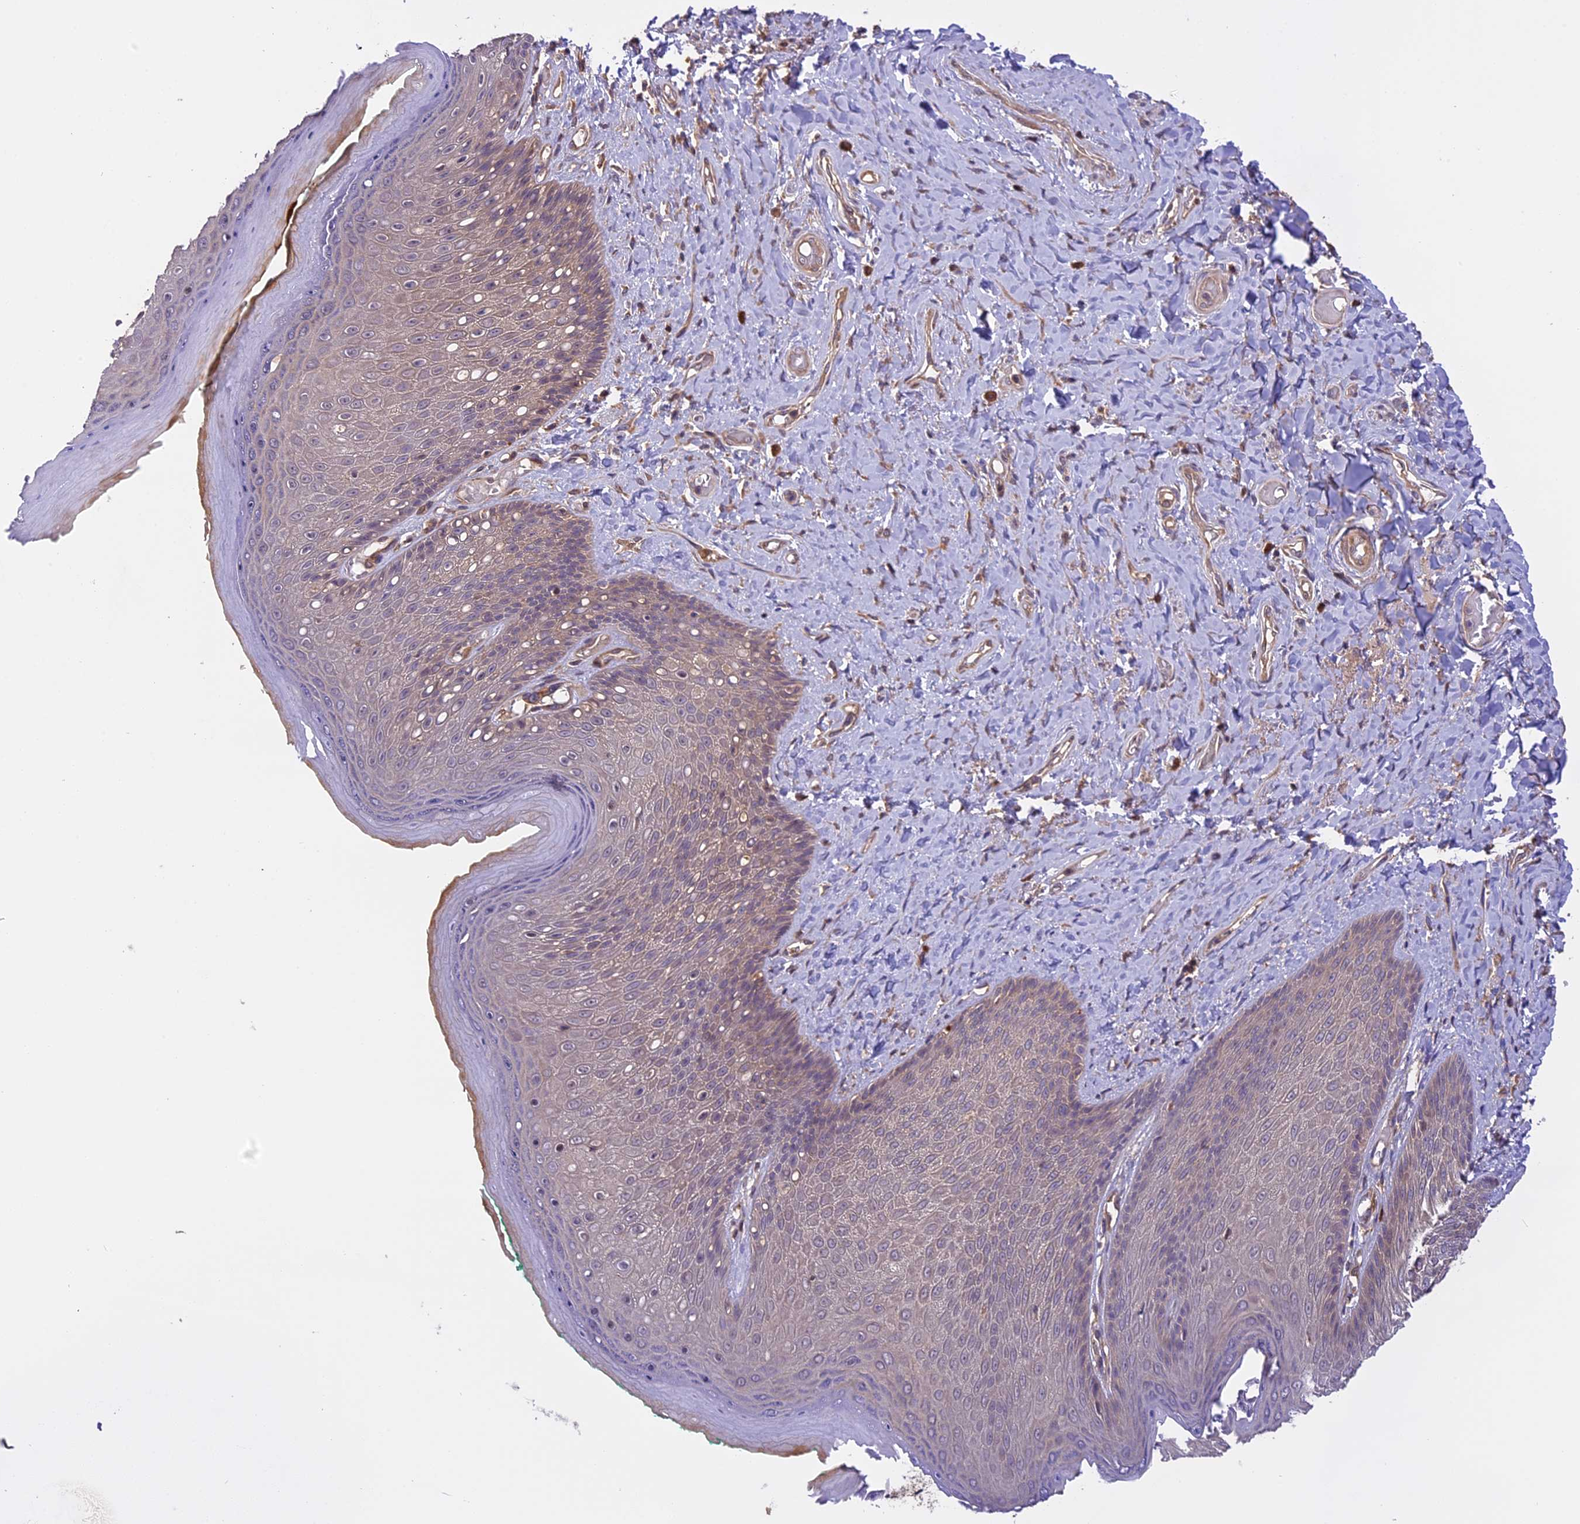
{"staining": {"intensity": "weak", "quantity": "25%-75%", "location": "cytoplasmic/membranous"}, "tissue": "skin", "cell_type": "Epidermal cells", "image_type": "normal", "snomed": [{"axis": "morphology", "description": "Normal tissue, NOS"}, {"axis": "topography", "description": "Anal"}], "caption": "This micrograph exhibits normal skin stained with immunohistochemistry to label a protein in brown. The cytoplasmic/membranous of epidermal cells show weak positivity for the protein. Nuclei are counter-stained blue.", "gene": "SETD6", "patient": {"sex": "male", "age": 78}}